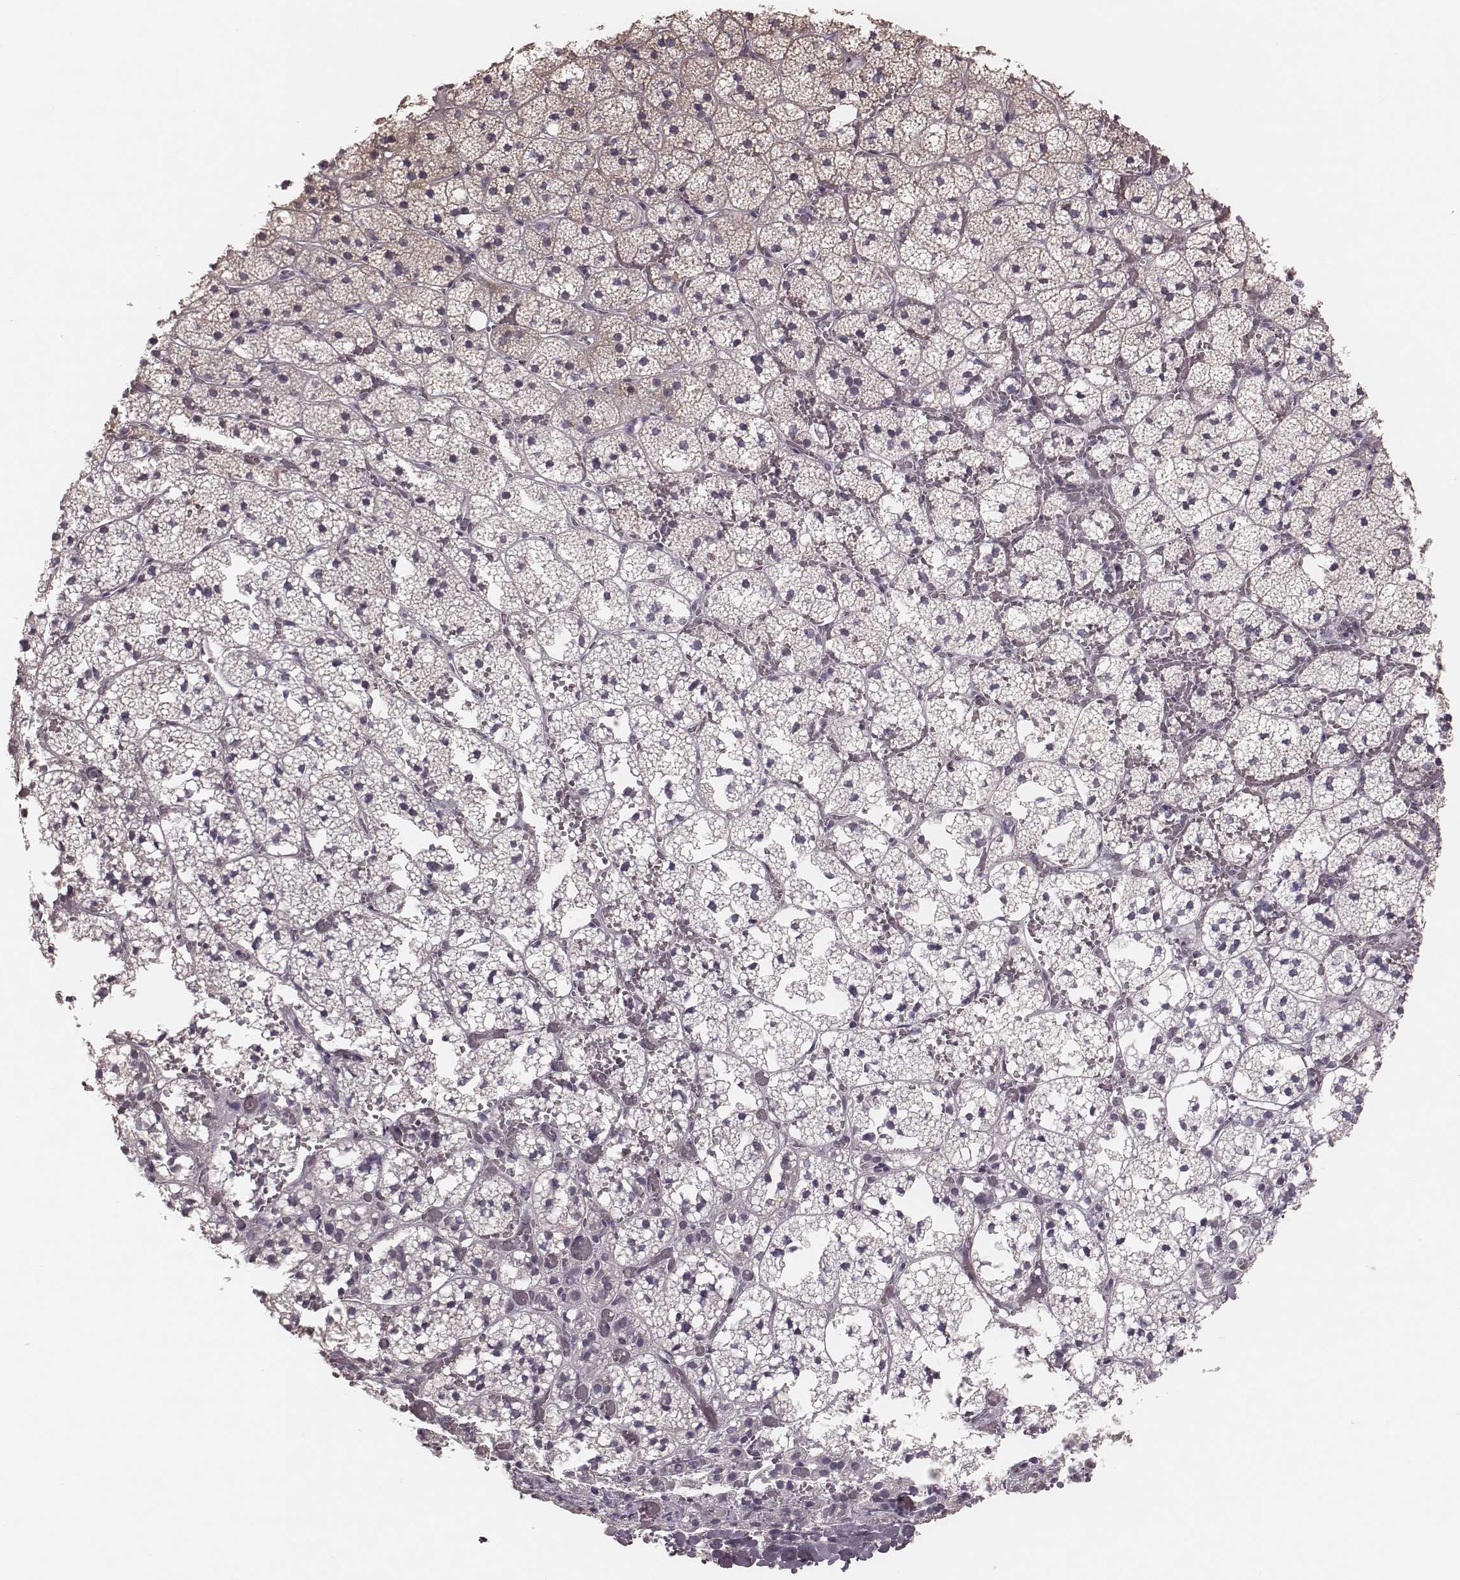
{"staining": {"intensity": "moderate", "quantity": "25%-75%", "location": "cytoplasmic/membranous"}, "tissue": "adrenal gland", "cell_type": "Glandular cells", "image_type": "normal", "snomed": [{"axis": "morphology", "description": "Normal tissue, NOS"}, {"axis": "topography", "description": "Adrenal gland"}], "caption": "Immunohistochemical staining of normal adrenal gland reveals medium levels of moderate cytoplasmic/membranous staining in about 25%-75% of glandular cells.", "gene": "MRPS27", "patient": {"sex": "male", "age": 53}}